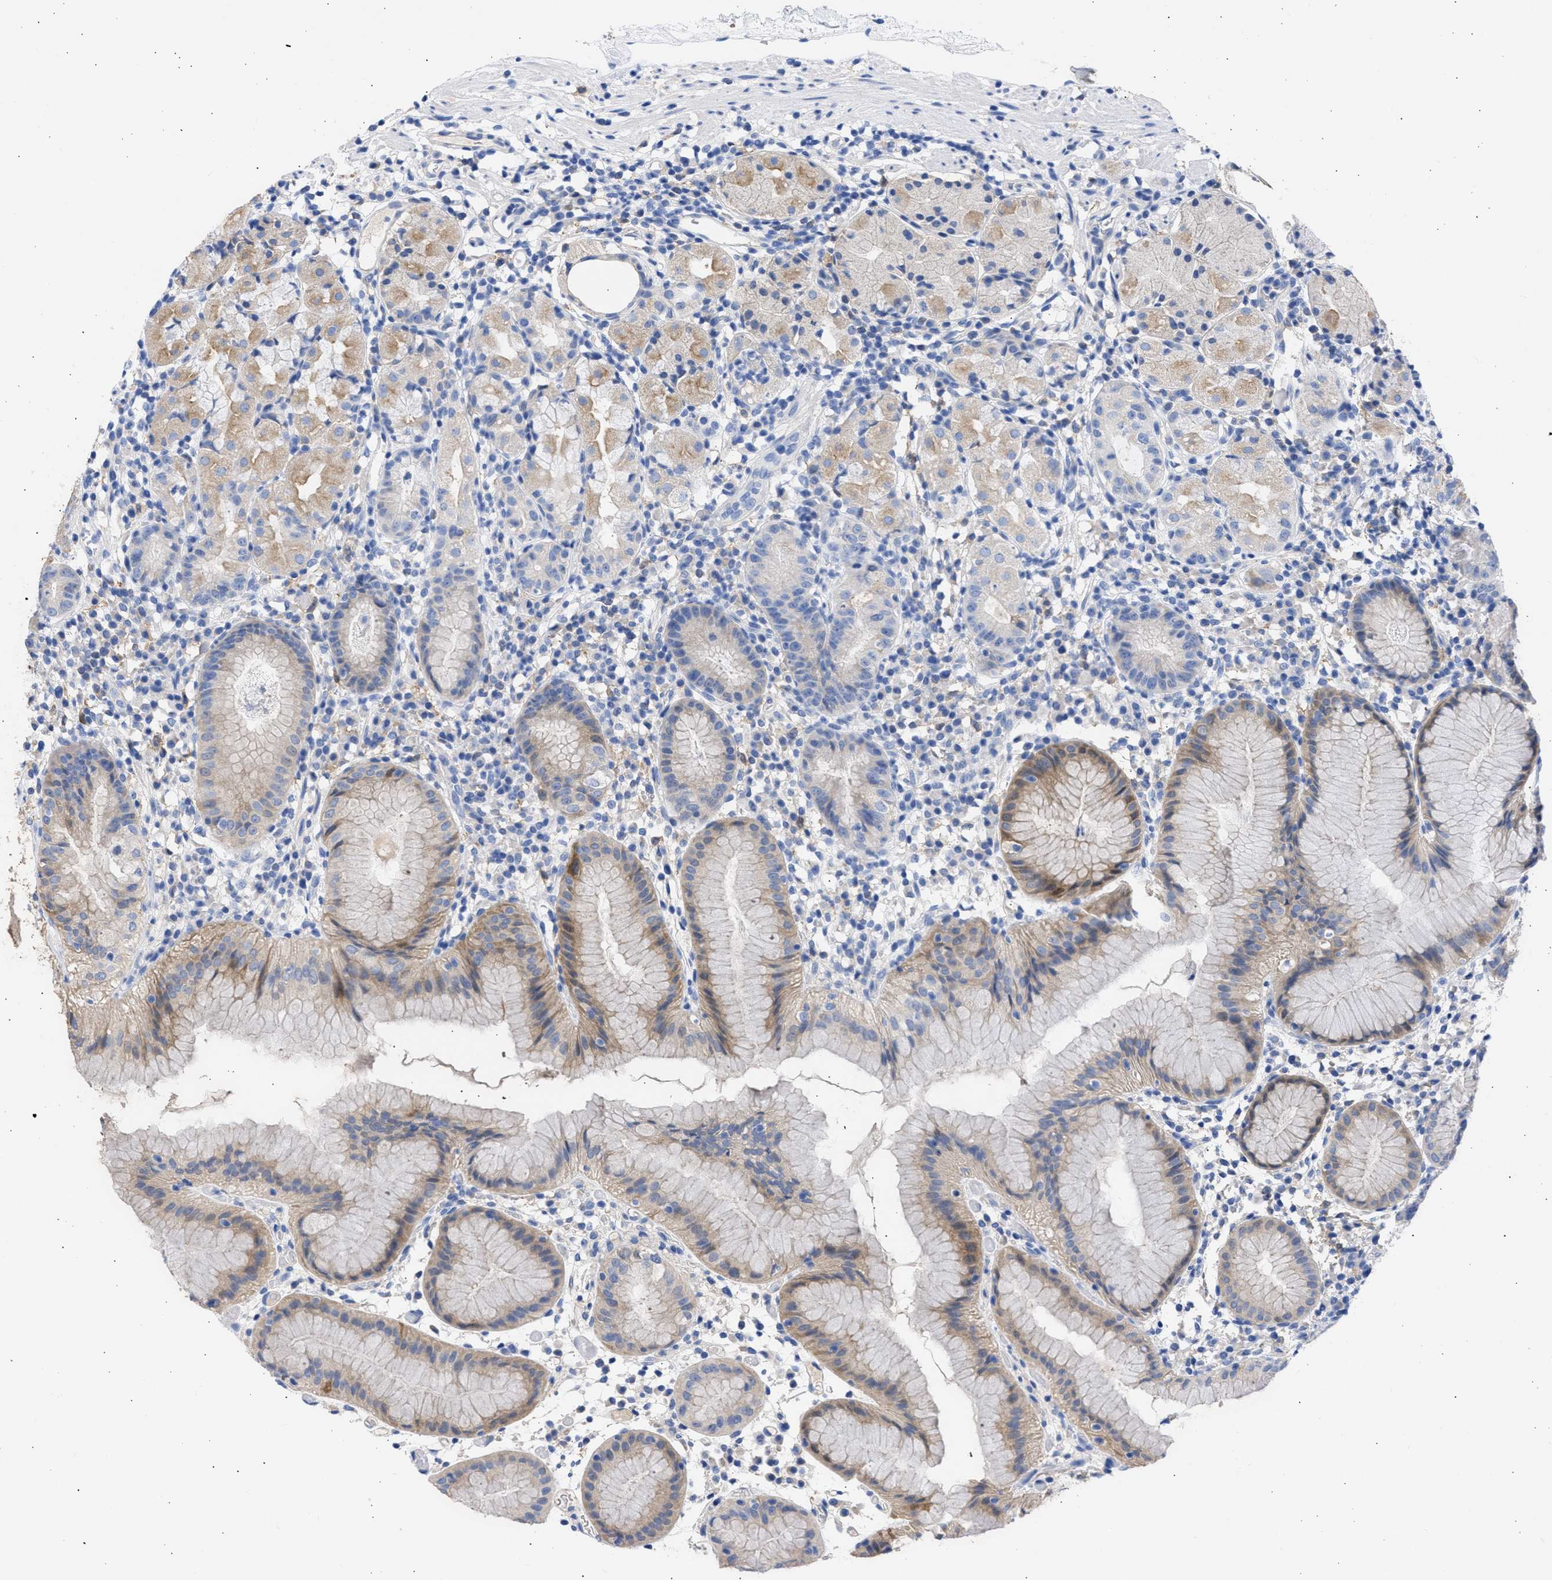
{"staining": {"intensity": "weak", "quantity": "25%-75%", "location": "cytoplasmic/membranous"}, "tissue": "stomach", "cell_type": "Glandular cells", "image_type": "normal", "snomed": [{"axis": "morphology", "description": "Normal tissue, NOS"}, {"axis": "topography", "description": "Stomach"}, {"axis": "topography", "description": "Stomach, lower"}], "caption": "Immunohistochemistry (IHC) image of benign stomach: stomach stained using immunohistochemistry (IHC) displays low levels of weak protein expression localized specifically in the cytoplasmic/membranous of glandular cells, appearing as a cytoplasmic/membranous brown color.", "gene": "RSPH1", "patient": {"sex": "female", "age": 75}}